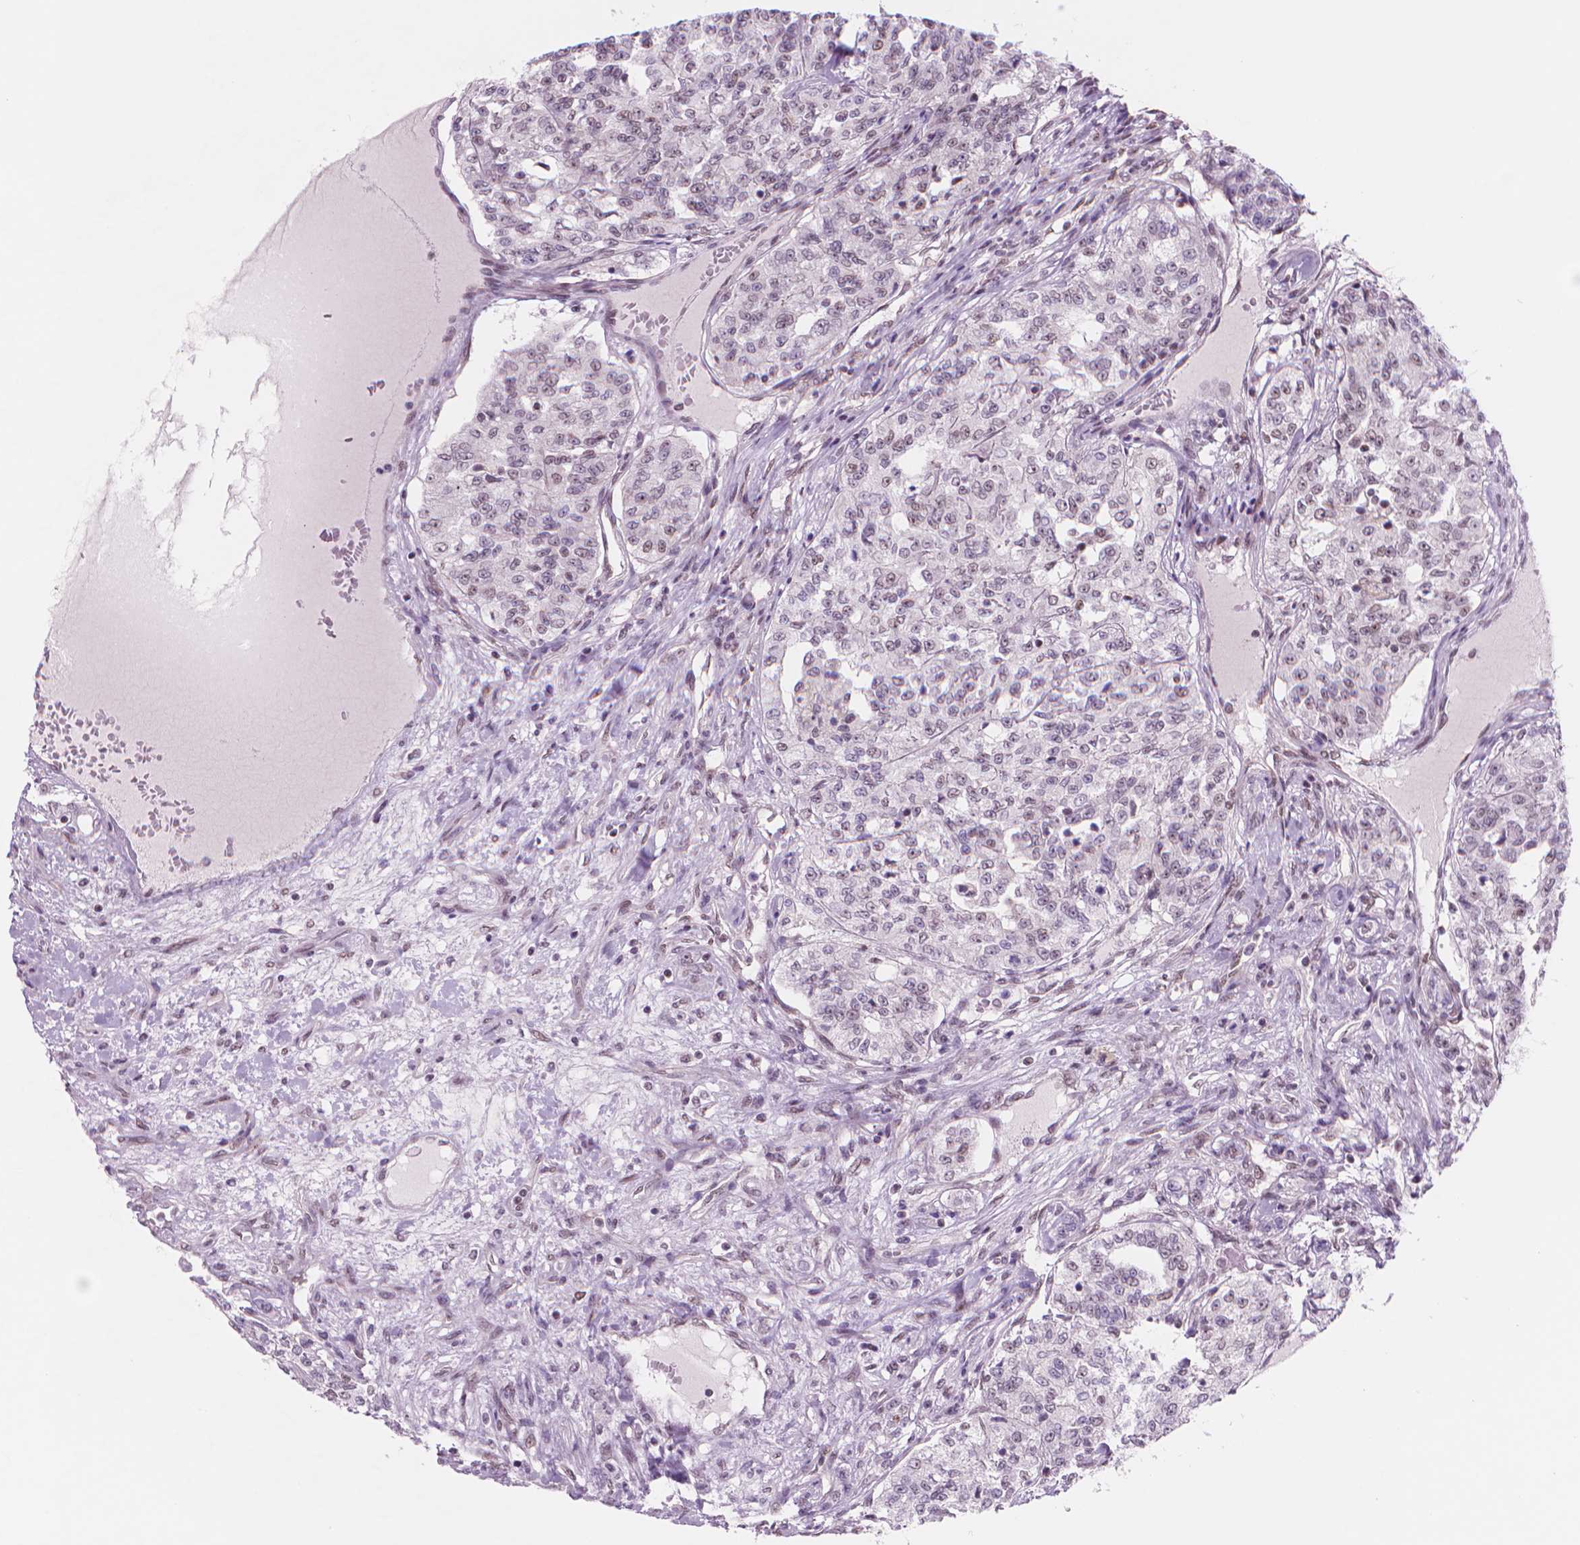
{"staining": {"intensity": "weak", "quantity": "<25%", "location": "nuclear"}, "tissue": "renal cancer", "cell_type": "Tumor cells", "image_type": "cancer", "snomed": [{"axis": "morphology", "description": "Adenocarcinoma, NOS"}, {"axis": "topography", "description": "Kidney"}], "caption": "IHC histopathology image of human renal cancer stained for a protein (brown), which shows no staining in tumor cells.", "gene": "POLR3D", "patient": {"sex": "female", "age": 63}}